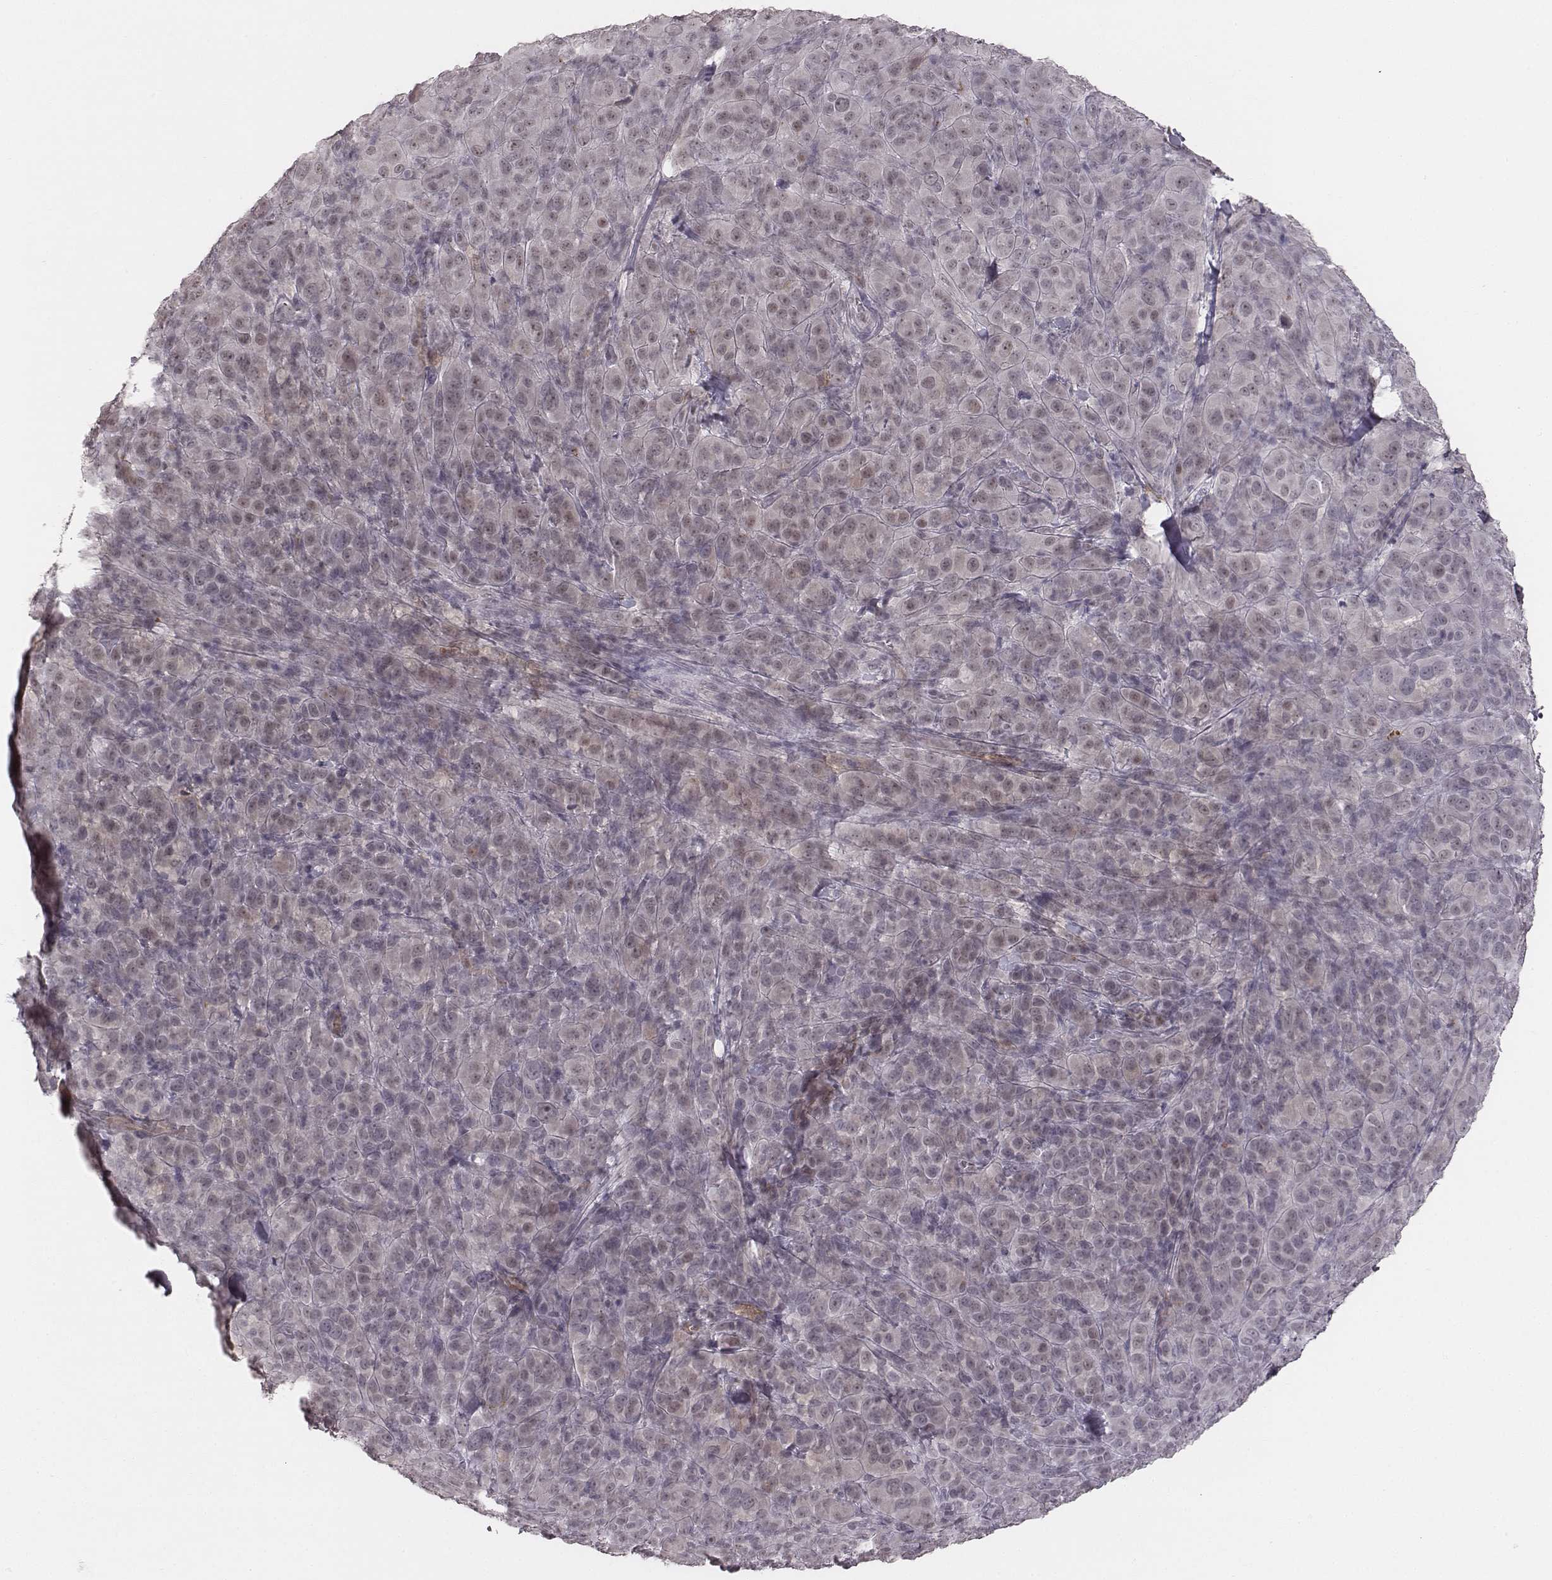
{"staining": {"intensity": "weak", "quantity": "<25%", "location": "cytoplasmic/membranous"}, "tissue": "melanoma", "cell_type": "Tumor cells", "image_type": "cancer", "snomed": [{"axis": "morphology", "description": "Malignant melanoma, NOS"}, {"axis": "topography", "description": "Skin"}], "caption": "Immunohistochemistry (IHC) photomicrograph of neoplastic tissue: human malignant melanoma stained with DAB (3,3'-diaminobenzidine) exhibits no significant protein expression in tumor cells.", "gene": "RPGRIP1", "patient": {"sex": "female", "age": 87}}